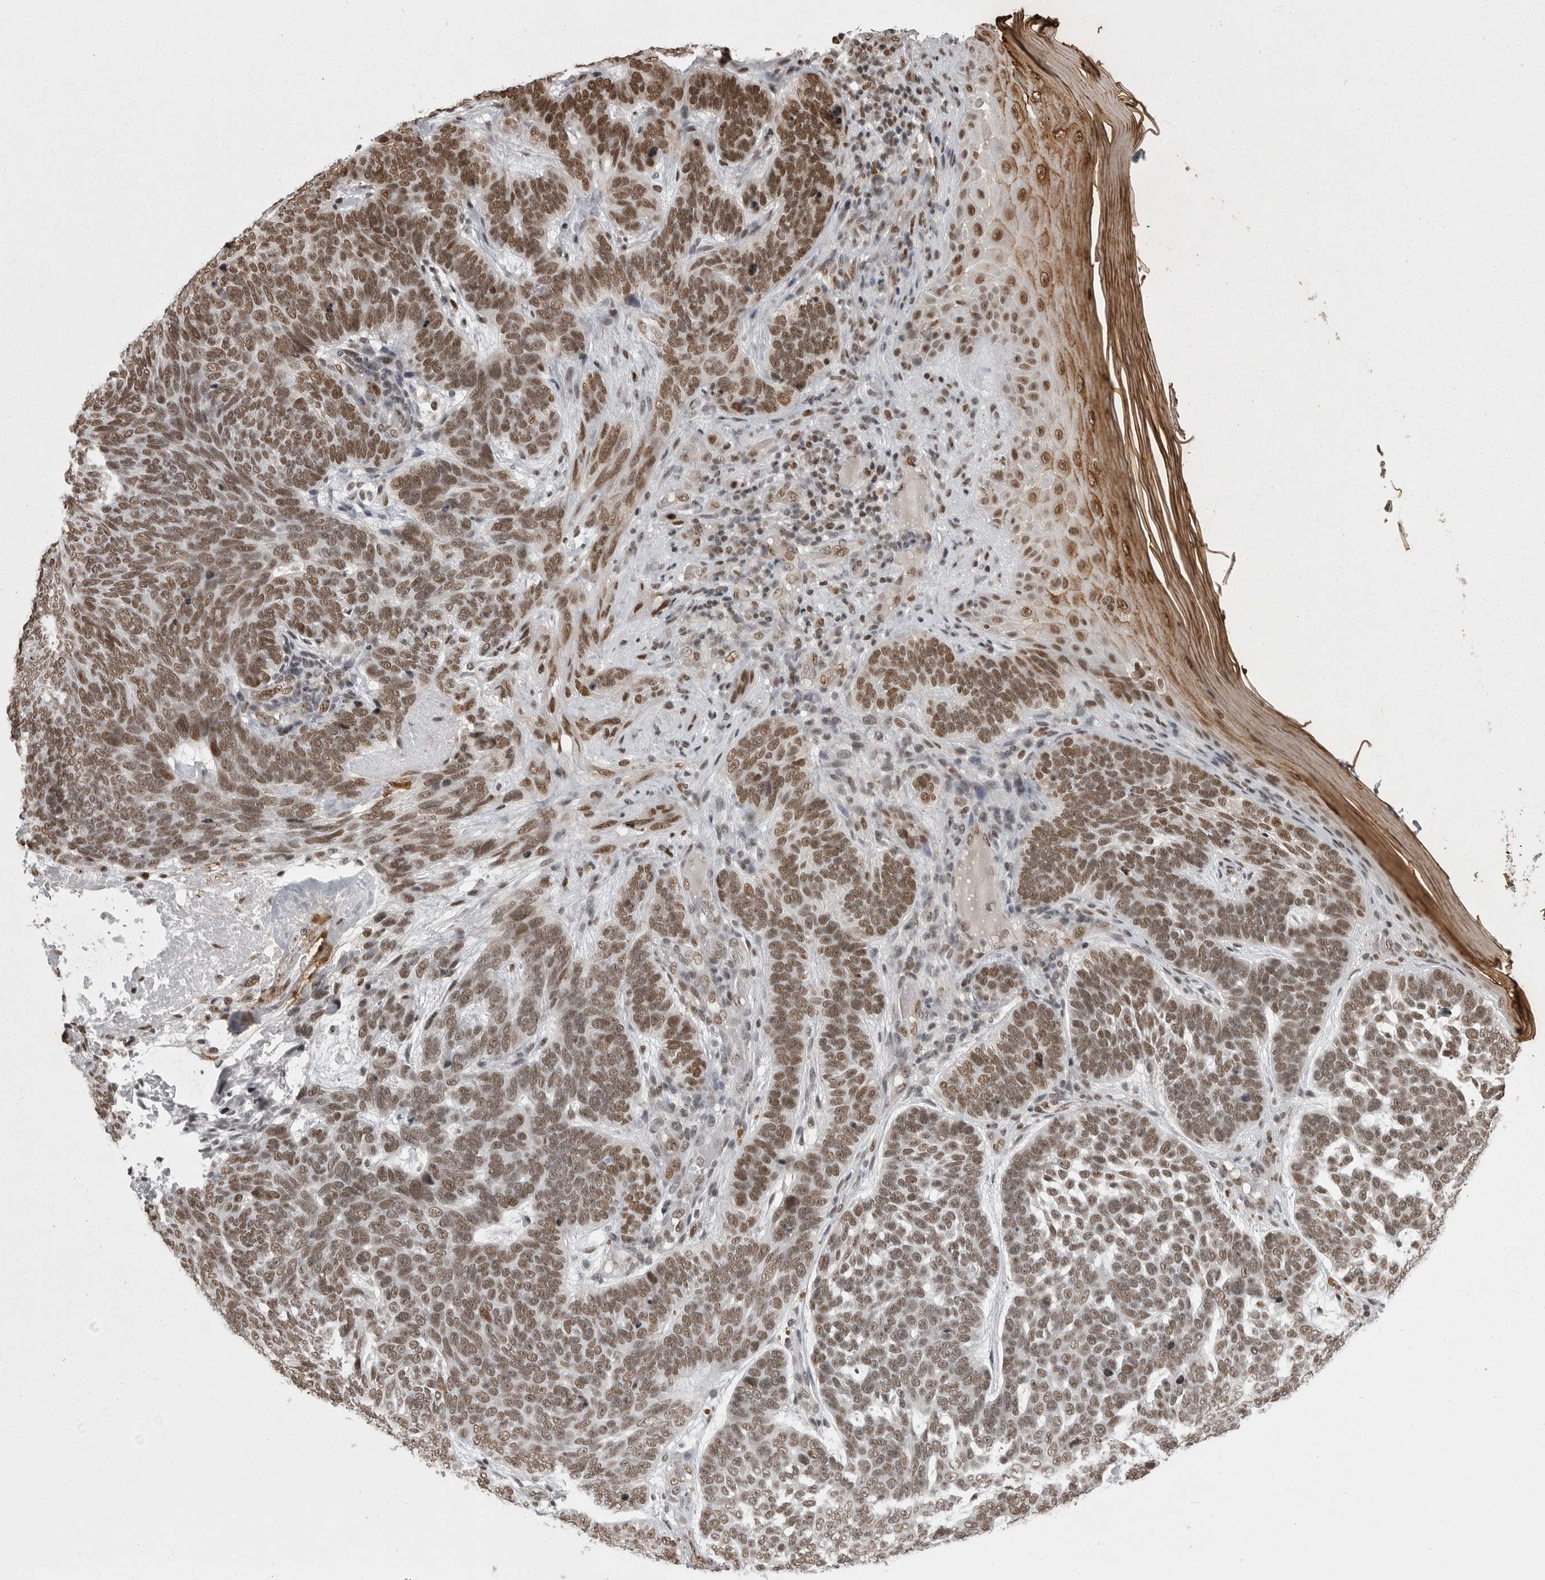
{"staining": {"intensity": "moderate", "quantity": "25%-75%", "location": "nuclear"}, "tissue": "skin cancer", "cell_type": "Tumor cells", "image_type": "cancer", "snomed": [{"axis": "morphology", "description": "Basal cell carcinoma"}, {"axis": "topography", "description": "Skin"}], "caption": "Immunohistochemistry (IHC) histopathology image of human skin cancer stained for a protein (brown), which displays medium levels of moderate nuclear staining in about 25%-75% of tumor cells.", "gene": "YAF2", "patient": {"sex": "female", "age": 85}}